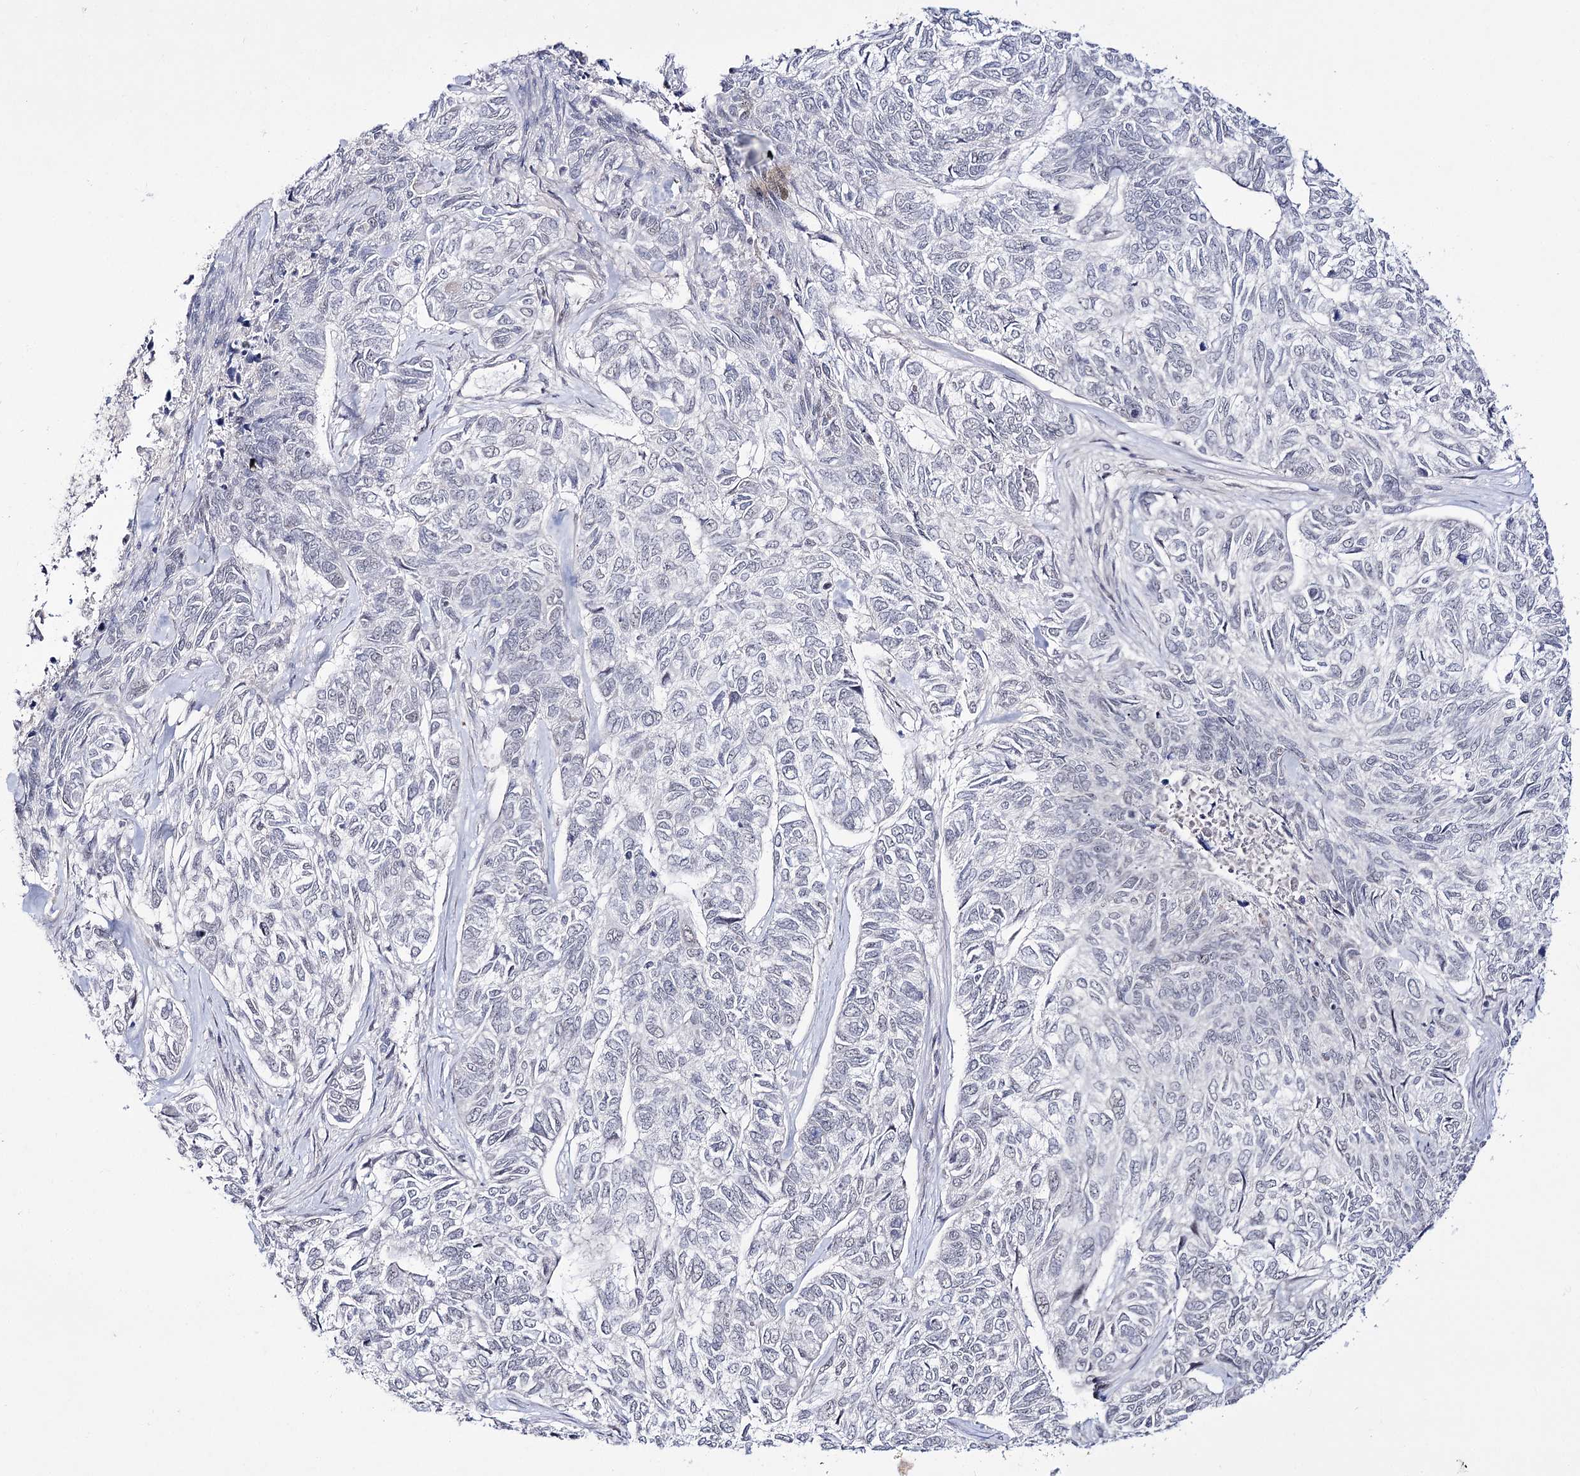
{"staining": {"intensity": "negative", "quantity": "none", "location": "none"}, "tissue": "skin cancer", "cell_type": "Tumor cells", "image_type": "cancer", "snomed": [{"axis": "morphology", "description": "Basal cell carcinoma"}, {"axis": "topography", "description": "Skin"}], "caption": "Protein analysis of skin basal cell carcinoma exhibits no significant staining in tumor cells. (Brightfield microscopy of DAB immunohistochemistry (IHC) at high magnification).", "gene": "RRP9", "patient": {"sex": "female", "age": 65}}